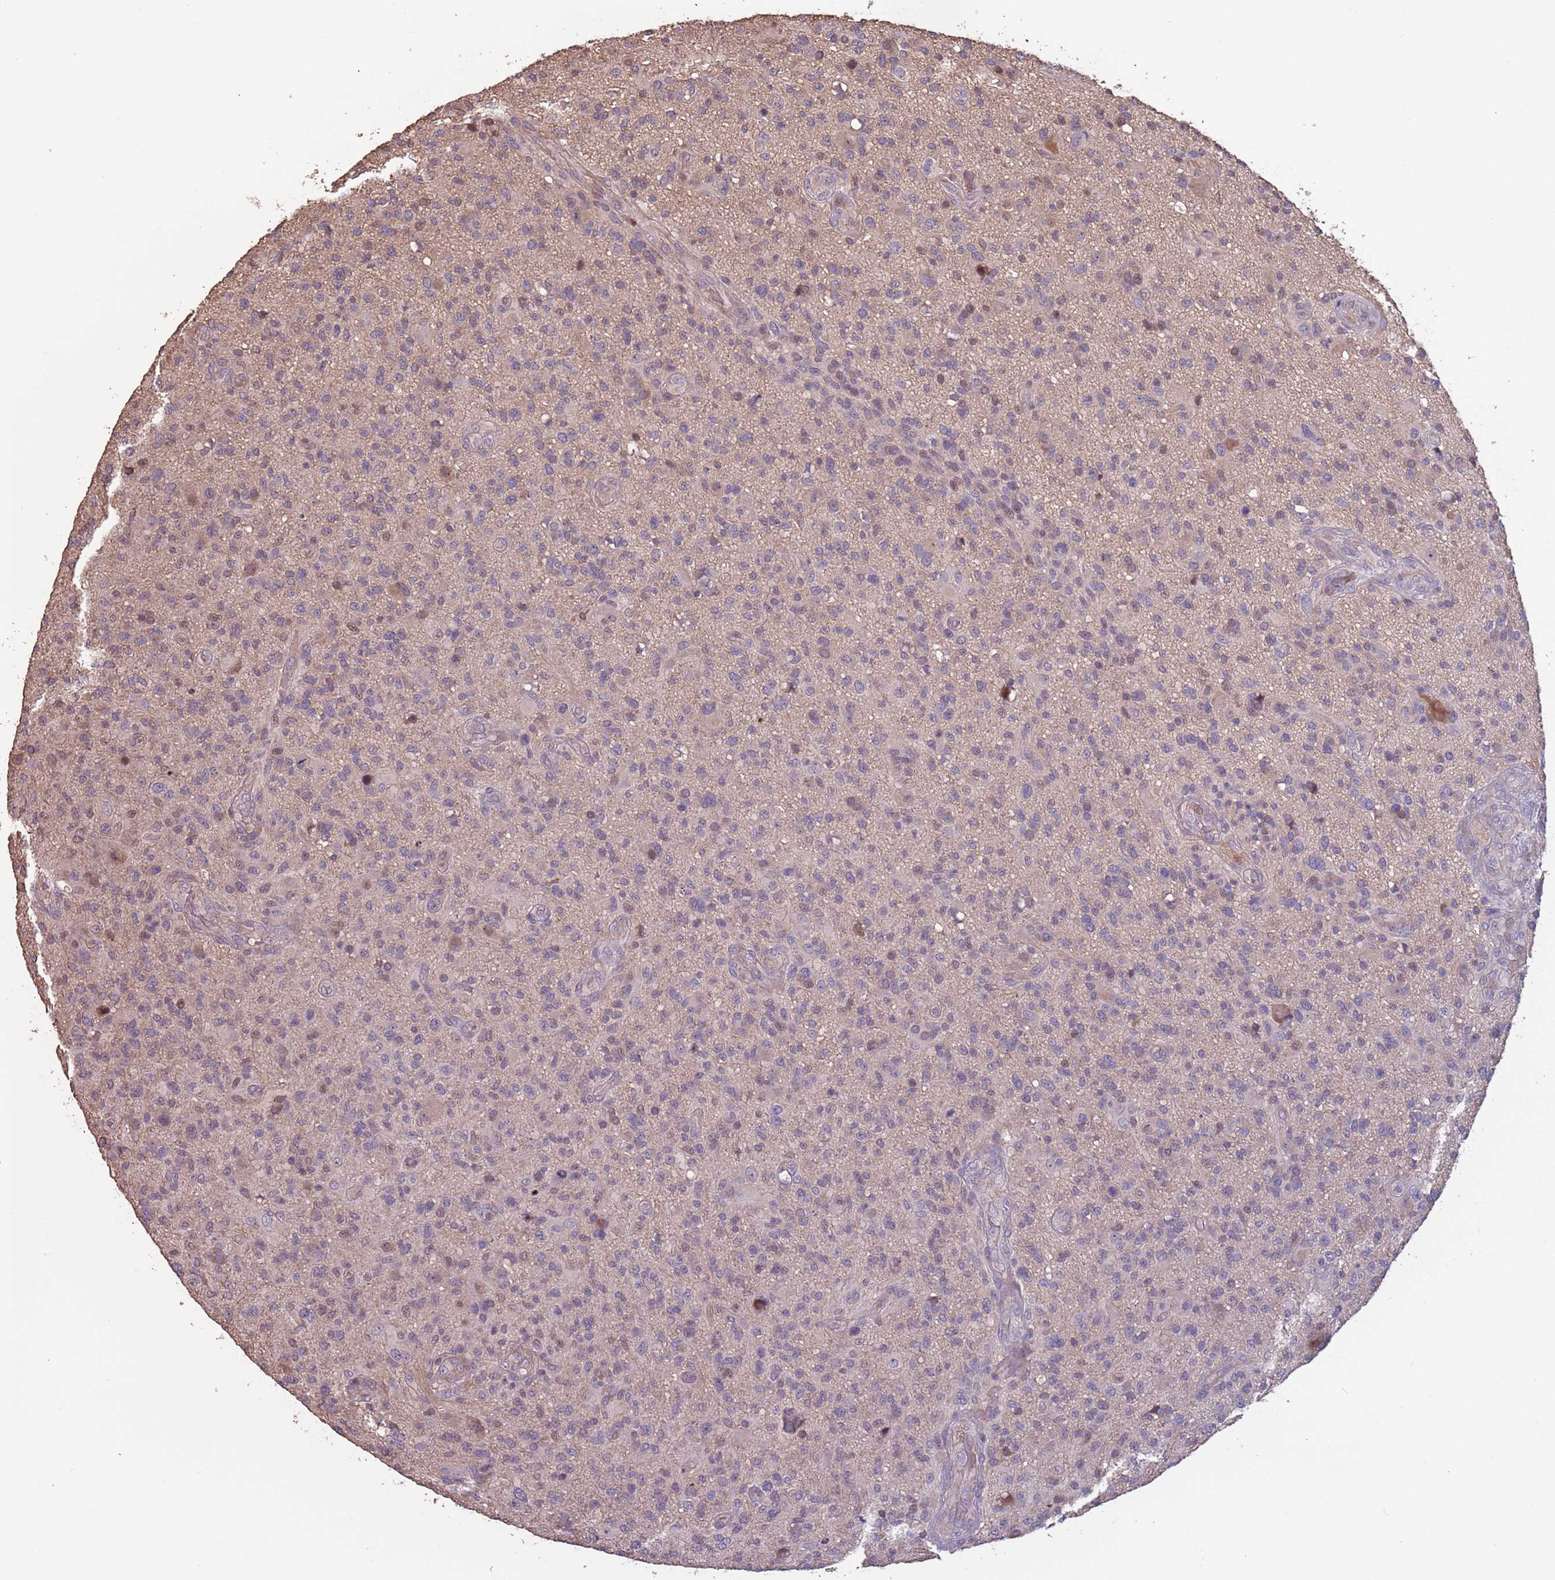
{"staining": {"intensity": "weak", "quantity": "<25%", "location": "nuclear"}, "tissue": "glioma", "cell_type": "Tumor cells", "image_type": "cancer", "snomed": [{"axis": "morphology", "description": "Glioma, malignant, High grade"}, {"axis": "topography", "description": "Brain"}], "caption": "Micrograph shows no significant protein staining in tumor cells of high-grade glioma (malignant).", "gene": "MBD3L1", "patient": {"sex": "male", "age": 47}}